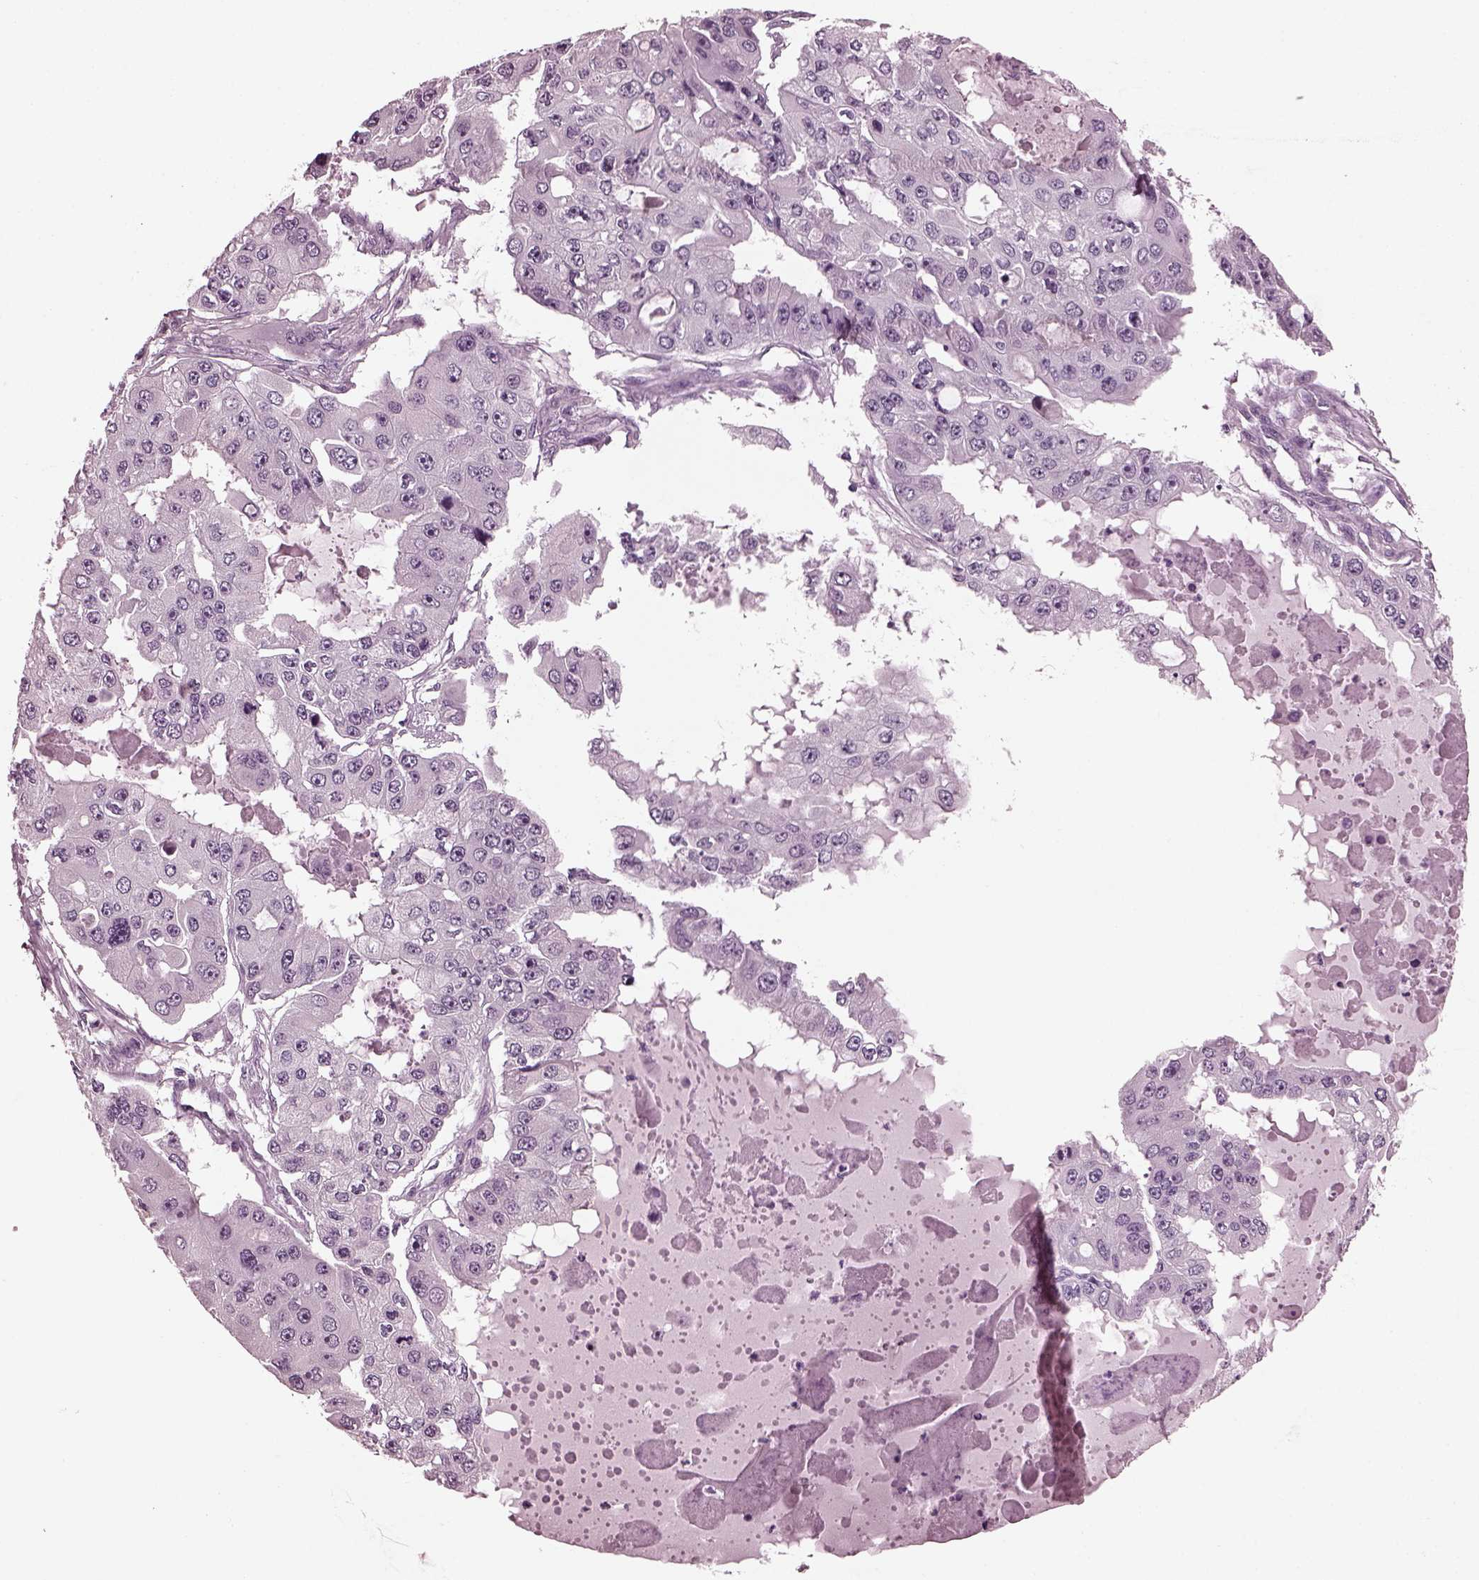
{"staining": {"intensity": "negative", "quantity": "none", "location": "none"}, "tissue": "ovarian cancer", "cell_type": "Tumor cells", "image_type": "cancer", "snomed": [{"axis": "morphology", "description": "Cystadenocarcinoma, serous, NOS"}, {"axis": "topography", "description": "Ovary"}], "caption": "Human ovarian serous cystadenocarcinoma stained for a protein using IHC displays no positivity in tumor cells.", "gene": "MIB2", "patient": {"sex": "female", "age": 56}}